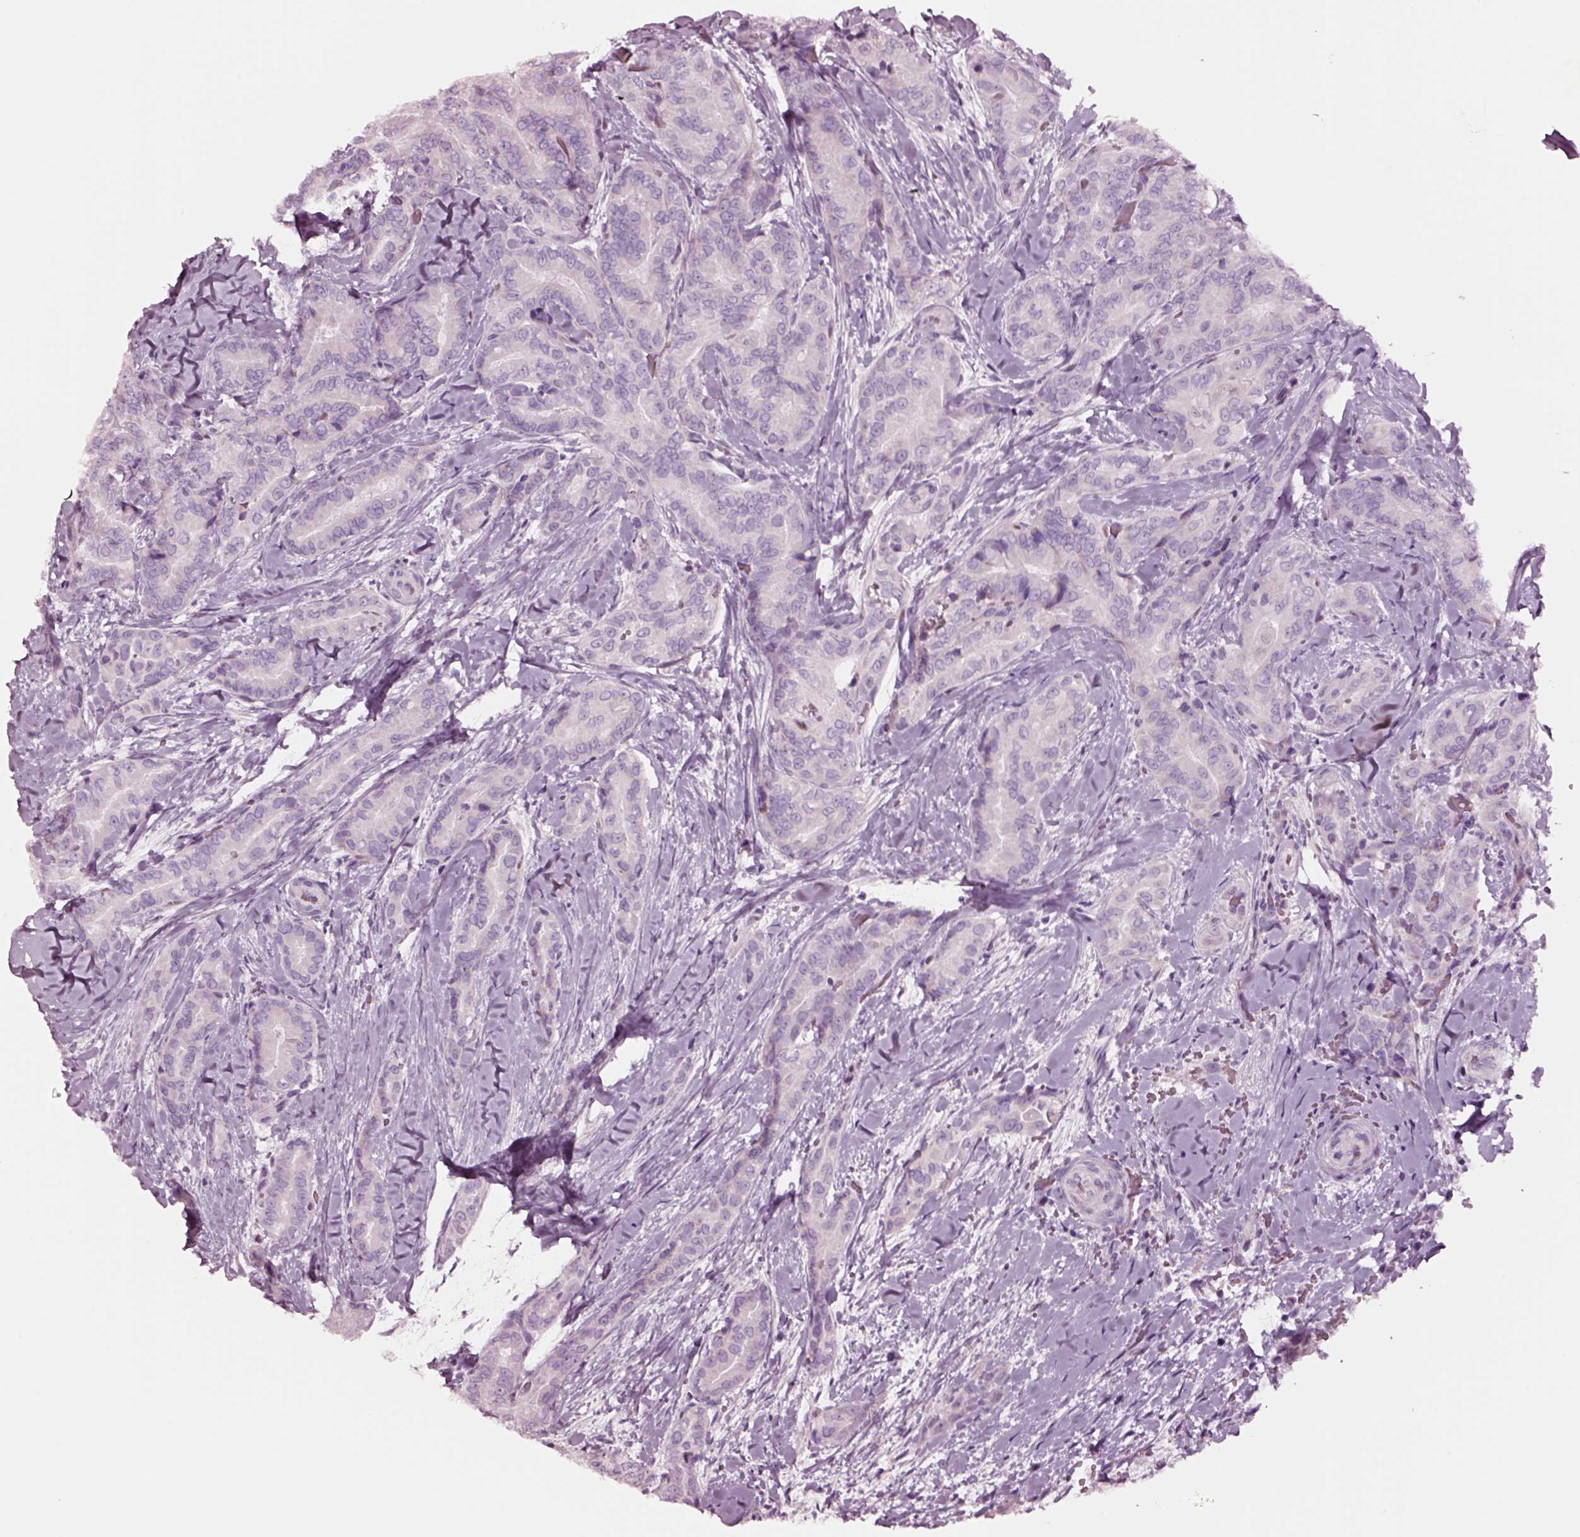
{"staining": {"intensity": "negative", "quantity": "none", "location": "none"}, "tissue": "thyroid cancer", "cell_type": "Tumor cells", "image_type": "cancer", "snomed": [{"axis": "morphology", "description": "Papillary adenocarcinoma, NOS"}, {"axis": "topography", "description": "Thyroid gland"}], "caption": "DAB (3,3'-diaminobenzidine) immunohistochemical staining of human thyroid cancer displays no significant positivity in tumor cells. (DAB immunohistochemistry with hematoxylin counter stain).", "gene": "NMRK2", "patient": {"sex": "male", "age": 61}}